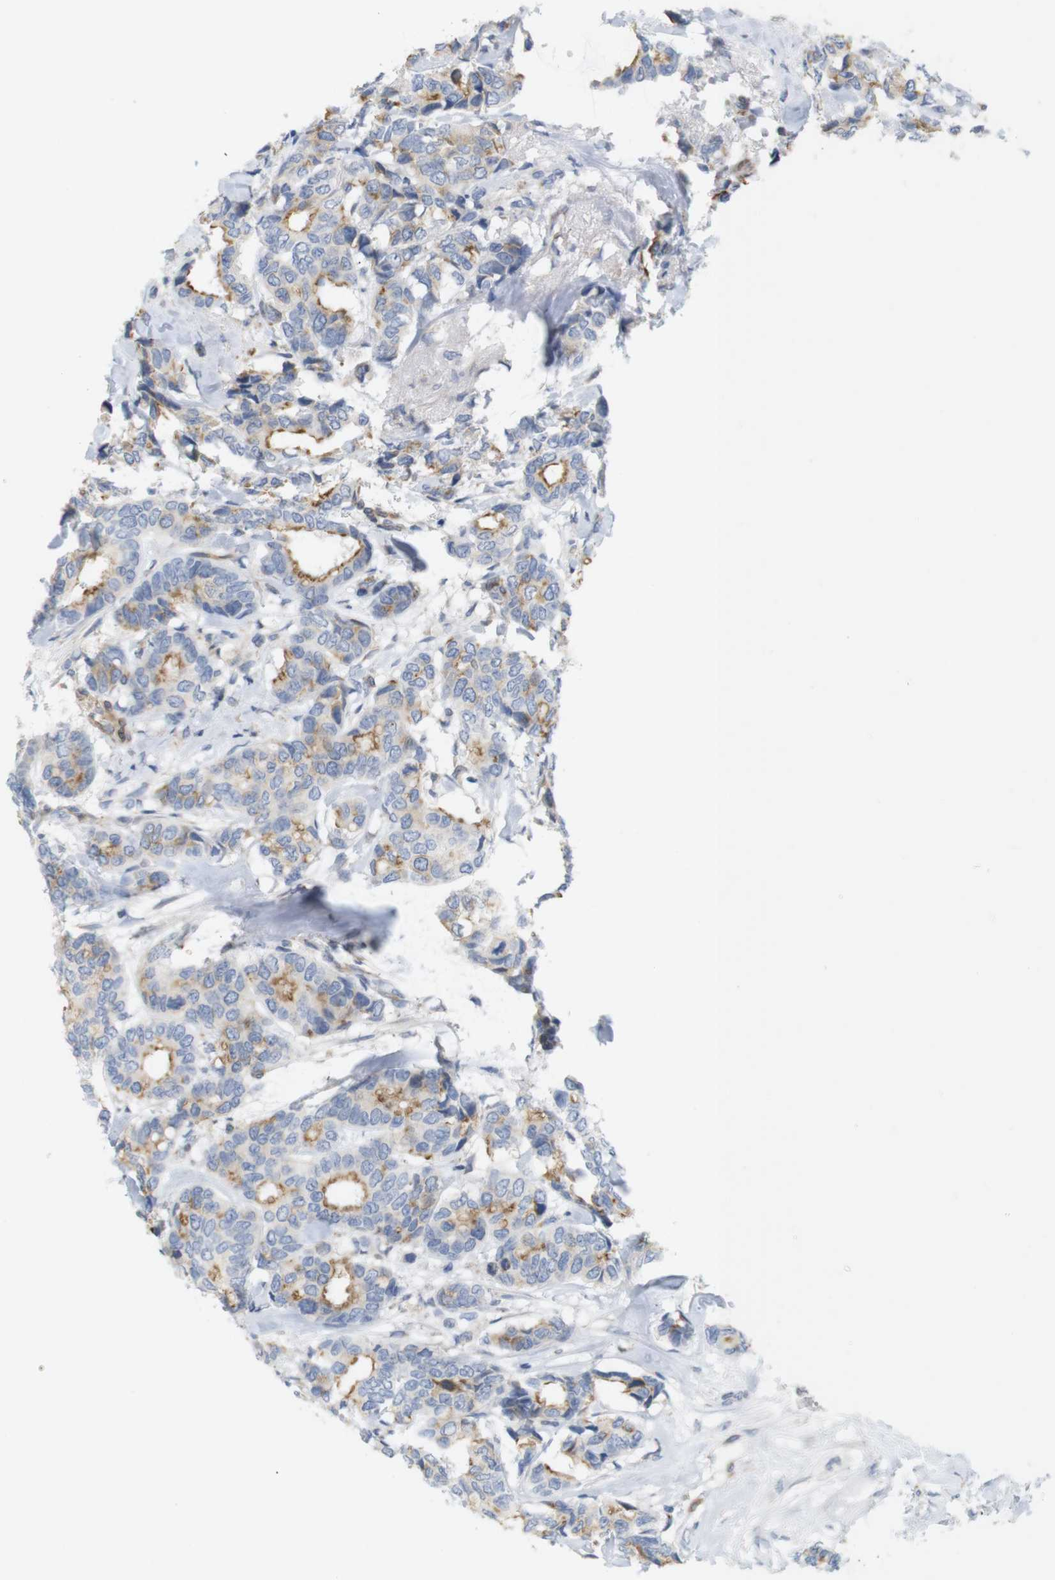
{"staining": {"intensity": "moderate", "quantity": "25%-75%", "location": "cytoplasmic/membranous"}, "tissue": "breast cancer", "cell_type": "Tumor cells", "image_type": "cancer", "snomed": [{"axis": "morphology", "description": "Duct carcinoma"}, {"axis": "topography", "description": "Breast"}], "caption": "Immunohistochemistry photomicrograph of neoplastic tissue: human breast cancer stained using immunohistochemistry demonstrates medium levels of moderate protein expression localized specifically in the cytoplasmic/membranous of tumor cells, appearing as a cytoplasmic/membranous brown color.", "gene": "ITPR1", "patient": {"sex": "female", "age": 87}}